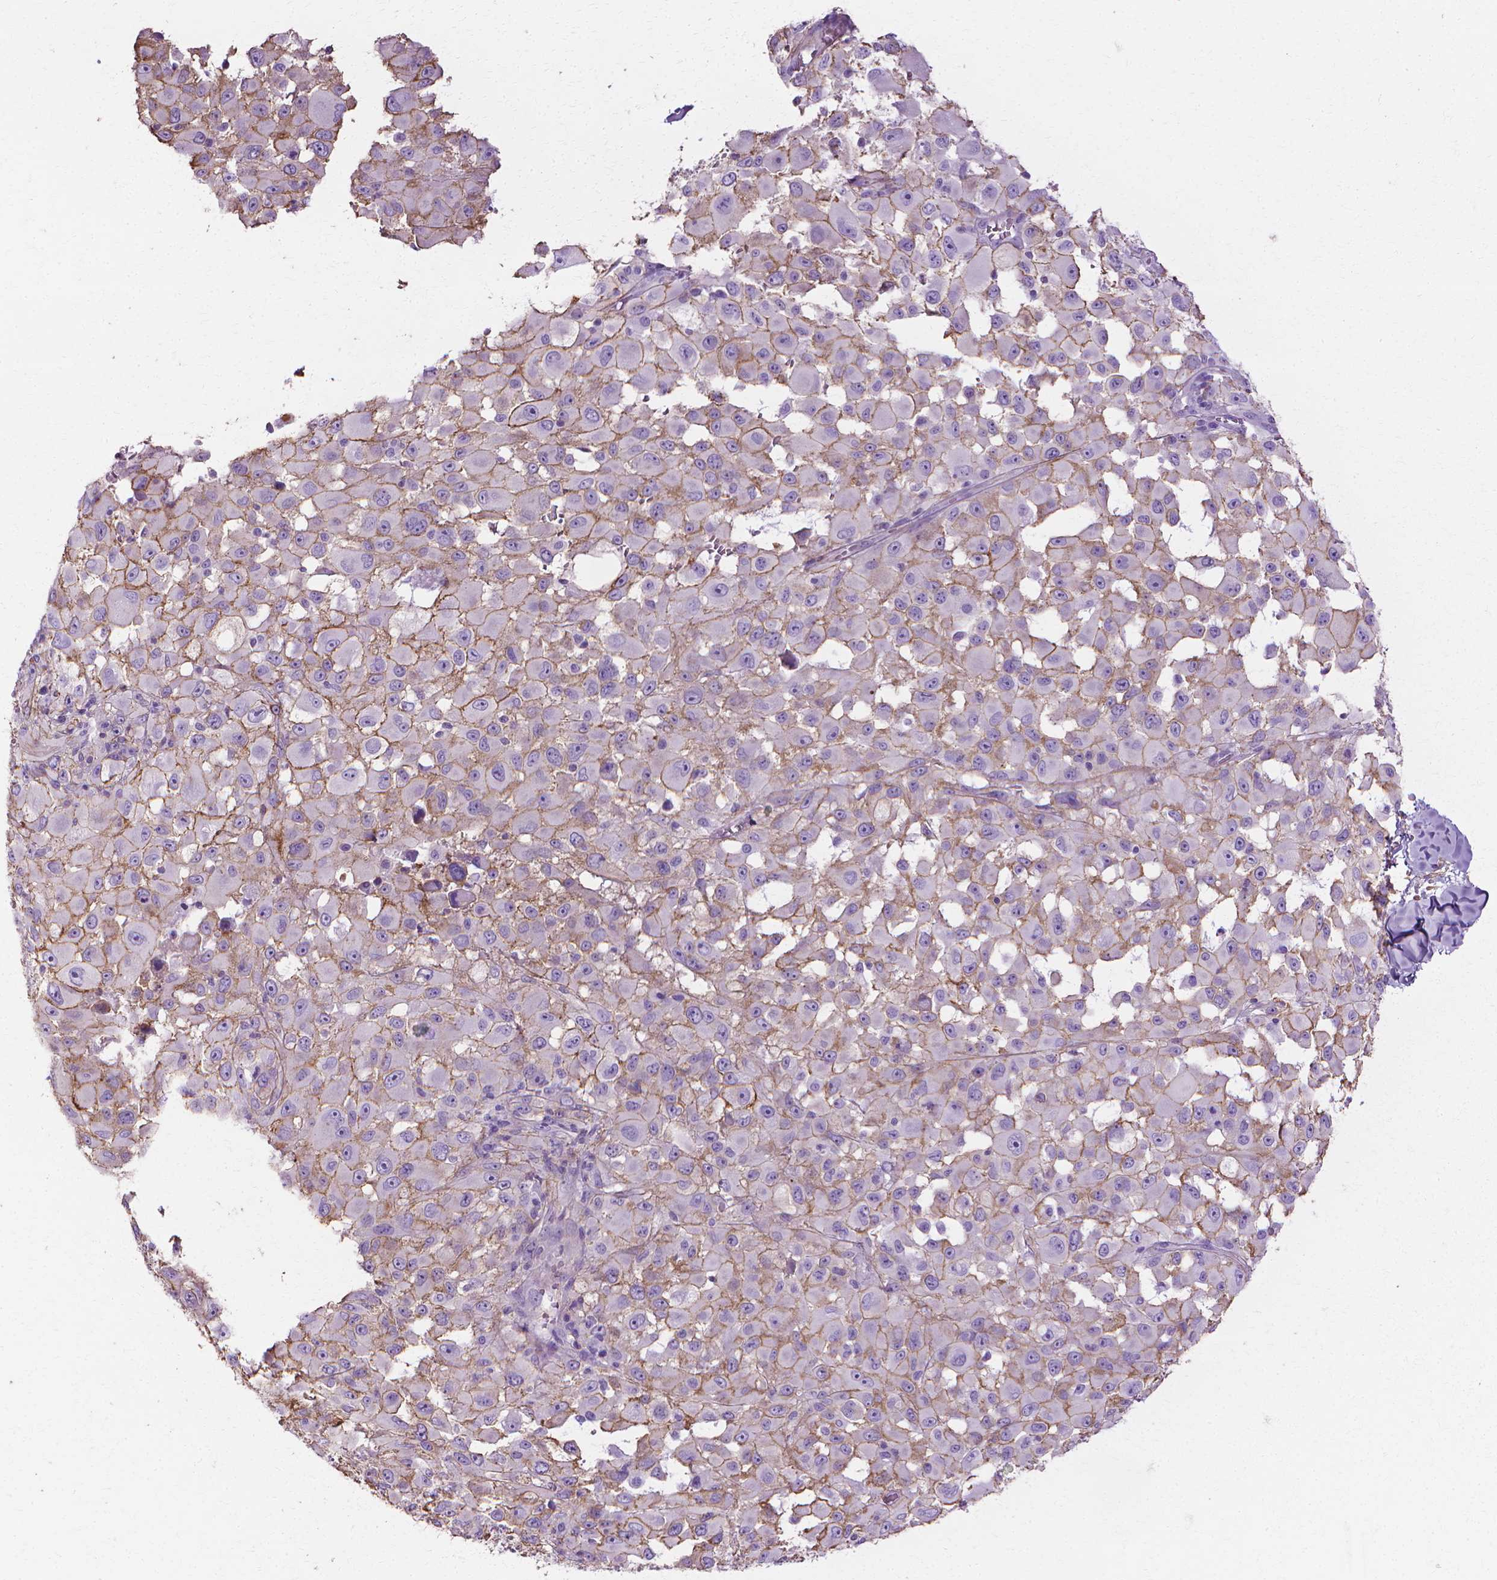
{"staining": {"intensity": "moderate", "quantity": "<25%", "location": "cytoplasmic/membranous"}, "tissue": "melanoma", "cell_type": "Tumor cells", "image_type": "cancer", "snomed": [{"axis": "morphology", "description": "Malignant melanoma, Metastatic site"}, {"axis": "topography", "description": "Lymph node"}], "caption": "Protein expression analysis of human malignant melanoma (metastatic site) reveals moderate cytoplasmic/membranous positivity in about <25% of tumor cells.", "gene": "CFAP157", "patient": {"sex": "male", "age": 50}}